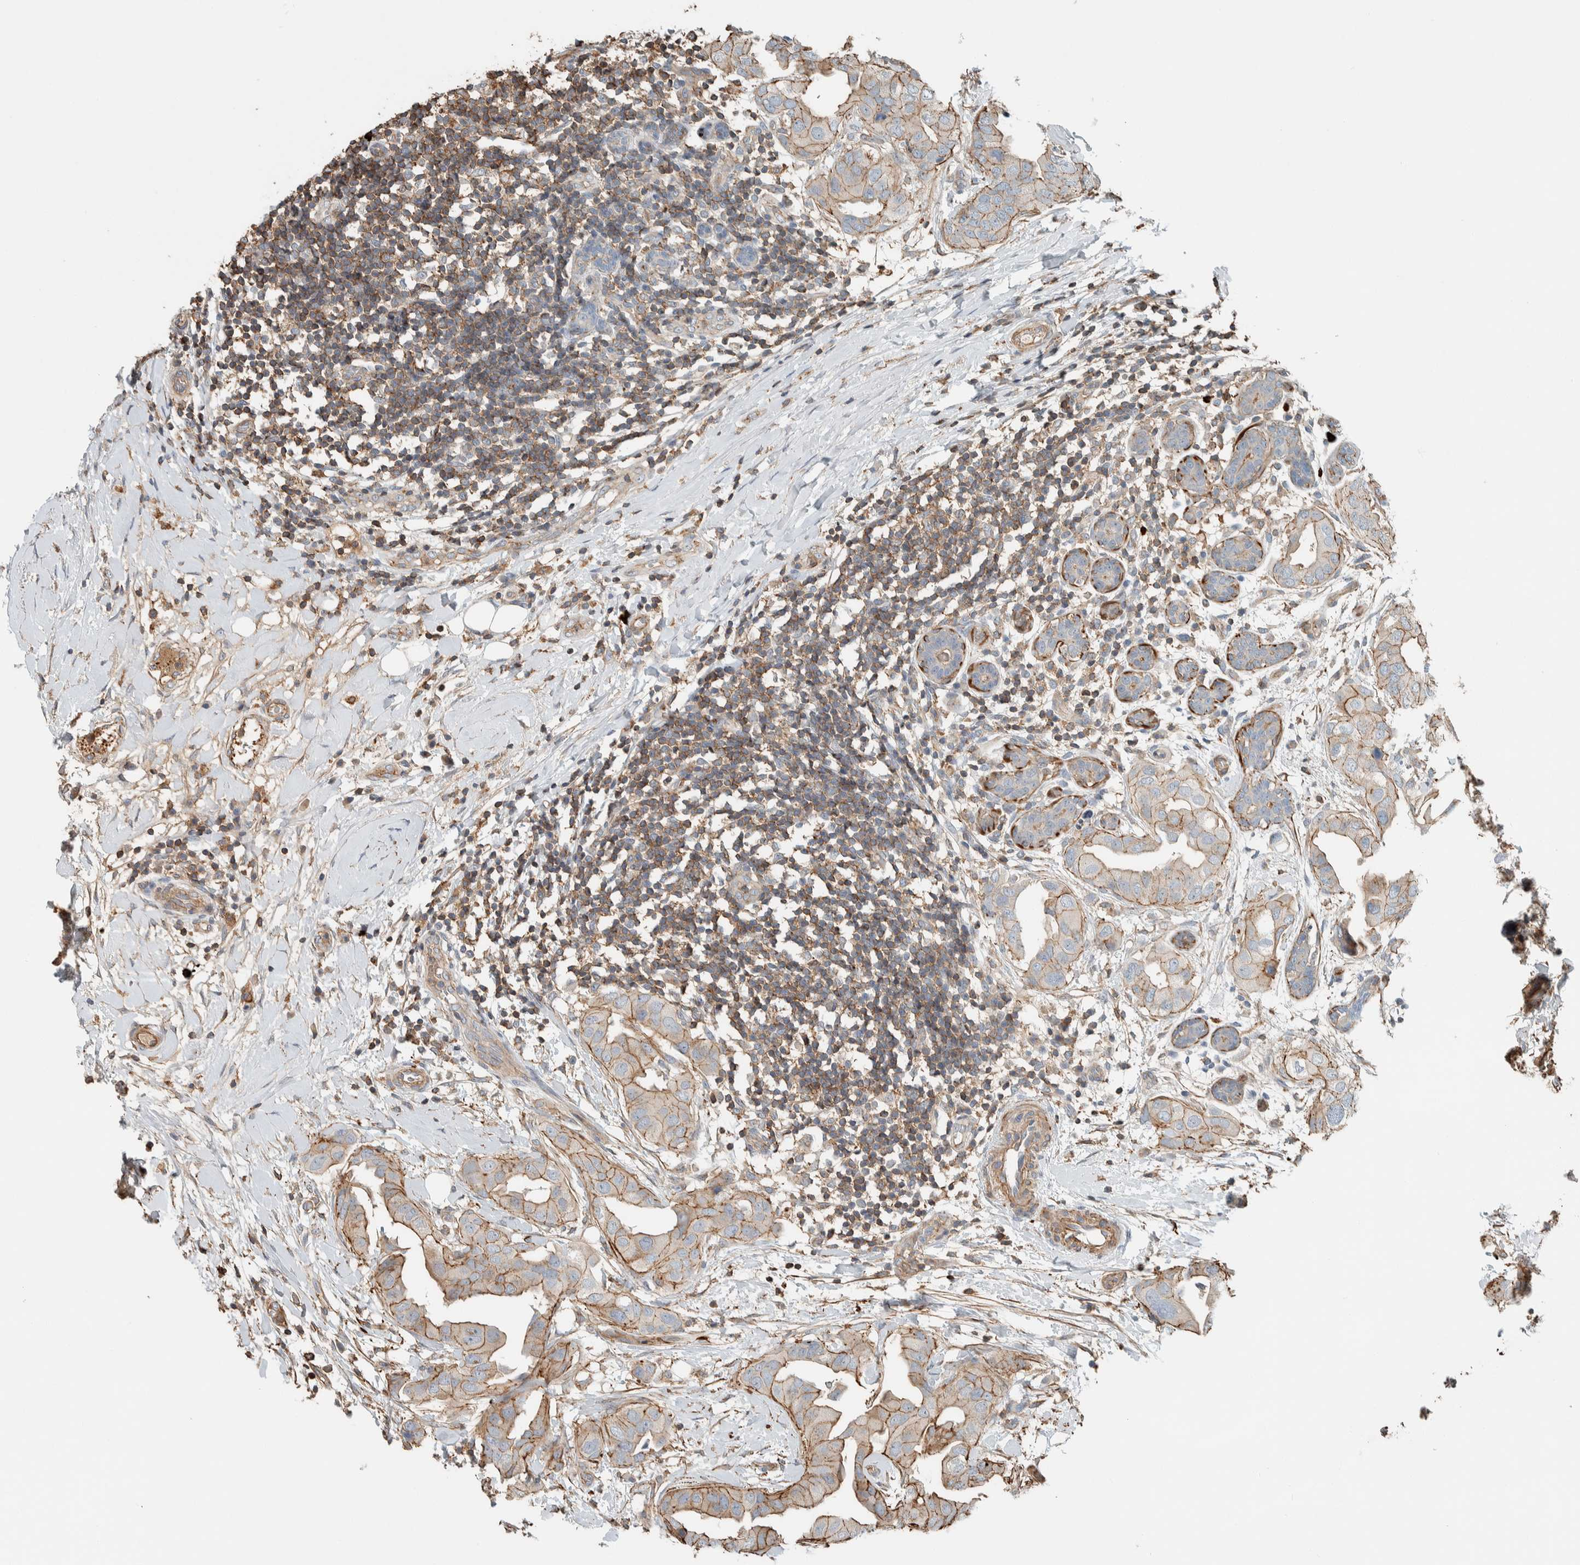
{"staining": {"intensity": "moderate", "quantity": ">75%", "location": "cytoplasmic/membranous"}, "tissue": "breast cancer", "cell_type": "Tumor cells", "image_type": "cancer", "snomed": [{"axis": "morphology", "description": "Duct carcinoma"}, {"axis": "topography", "description": "Breast"}], "caption": "A photomicrograph of breast cancer (intraductal carcinoma) stained for a protein displays moderate cytoplasmic/membranous brown staining in tumor cells.", "gene": "CTBP2", "patient": {"sex": "female", "age": 40}}